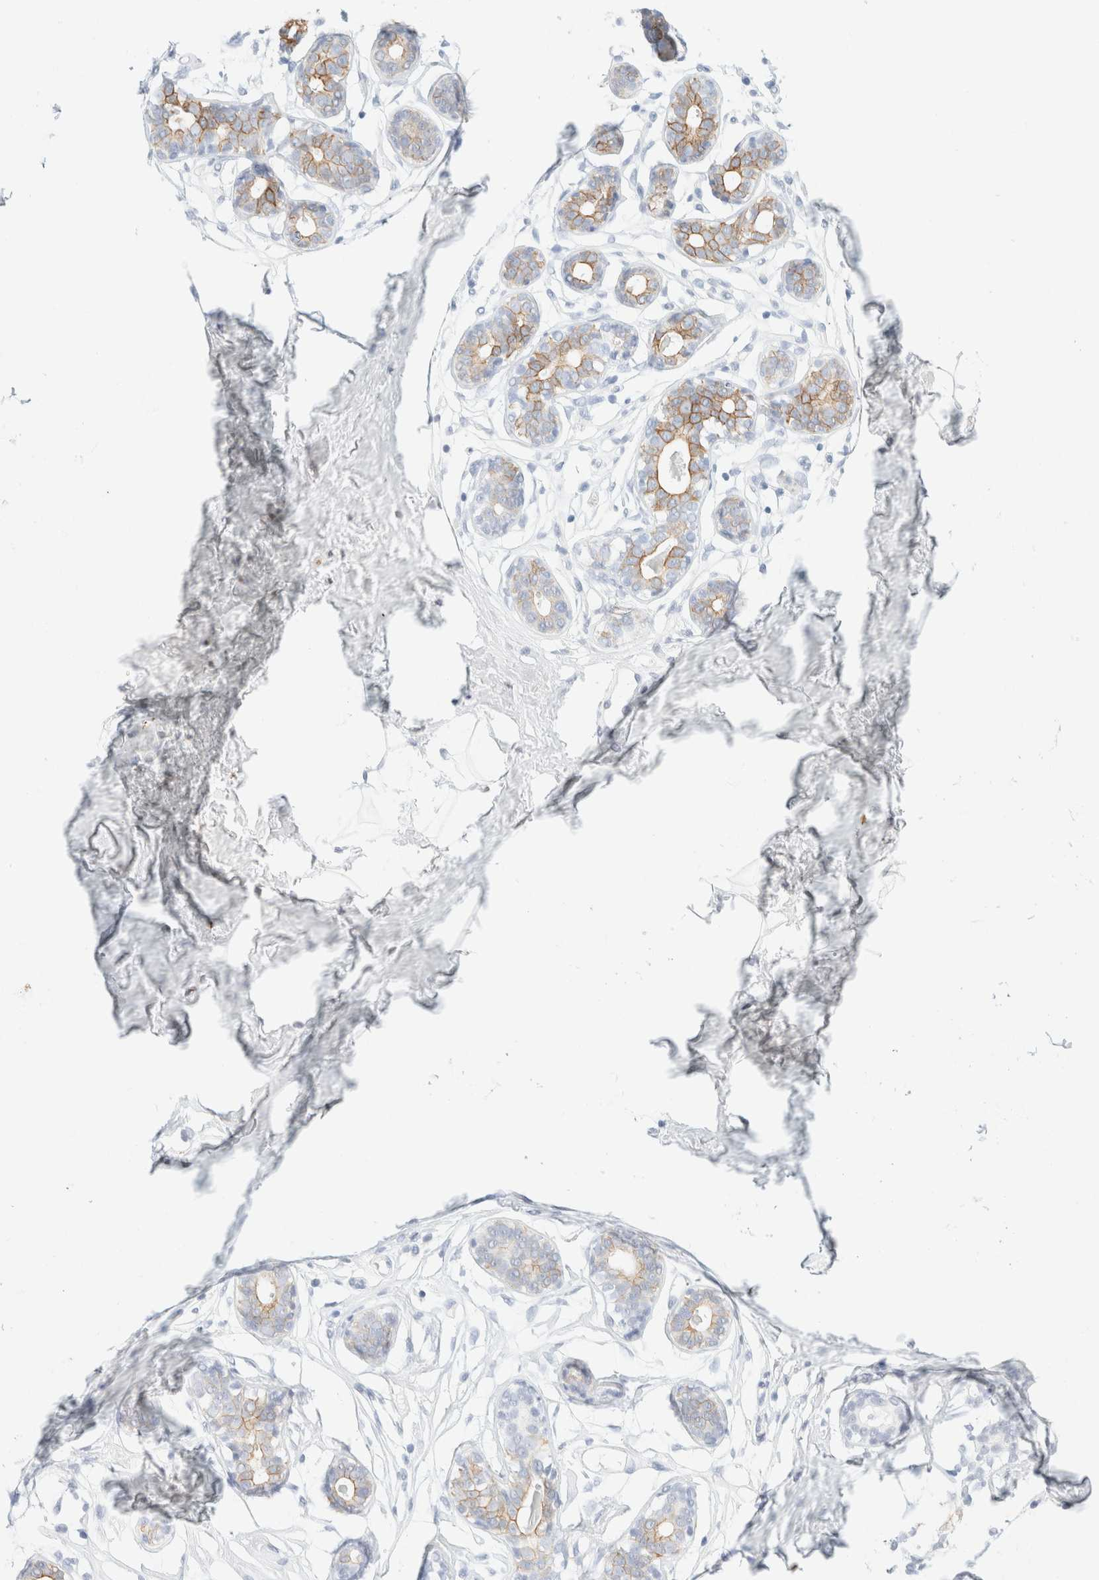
{"staining": {"intensity": "negative", "quantity": "none", "location": "none"}, "tissue": "breast", "cell_type": "Adipocytes", "image_type": "normal", "snomed": [{"axis": "morphology", "description": "Normal tissue, NOS"}, {"axis": "topography", "description": "Breast"}], "caption": "DAB immunohistochemical staining of normal breast exhibits no significant positivity in adipocytes. The staining was performed using DAB to visualize the protein expression in brown, while the nuclei were stained in blue with hematoxylin (Magnification: 20x).", "gene": "KRT15", "patient": {"sex": "female", "age": 23}}